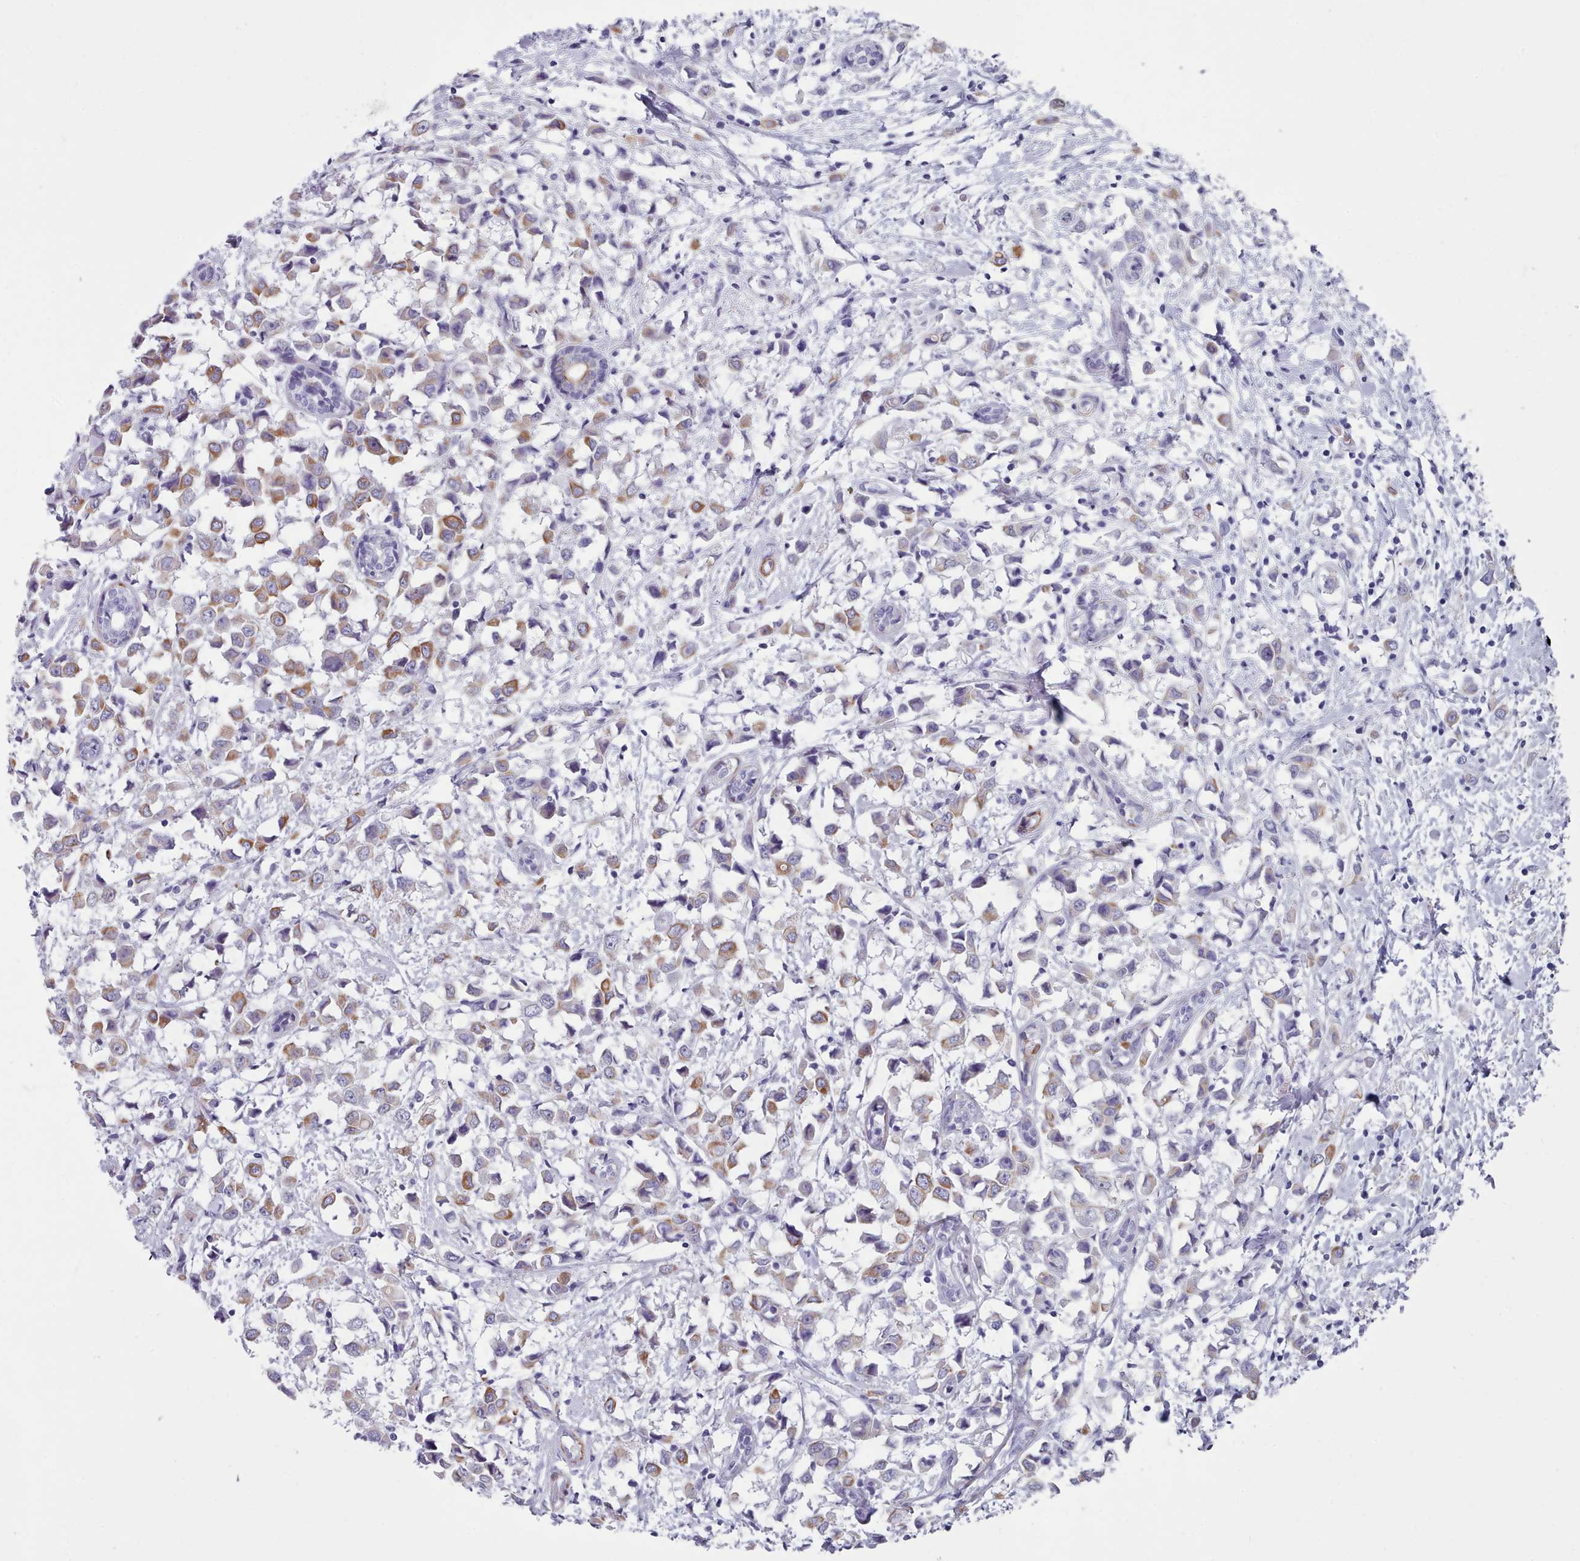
{"staining": {"intensity": "moderate", "quantity": "25%-75%", "location": "cytoplasmic/membranous"}, "tissue": "breast cancer", "cell_type": "Tumor cells", "image_type": "cancer", "snomed": [{"axis": "morphology", "description": "Duct carcinoma"}, {"axis": "topography", "description": "Breast"}], "caption": "High-magnification brightfield microscopy of breast cancer (intraductal carcinoma) stained with DAB (brown) and counterstained with hematoxylin (blue). tumor cells exhibit moderate cytoplasmic/membranous staining is present in about25%-75% of cells. (Brightfield microscopy of DAB IHC at high magnification).", "gene": "FPGS", "patient": {"sex": "female", "age": 61}}